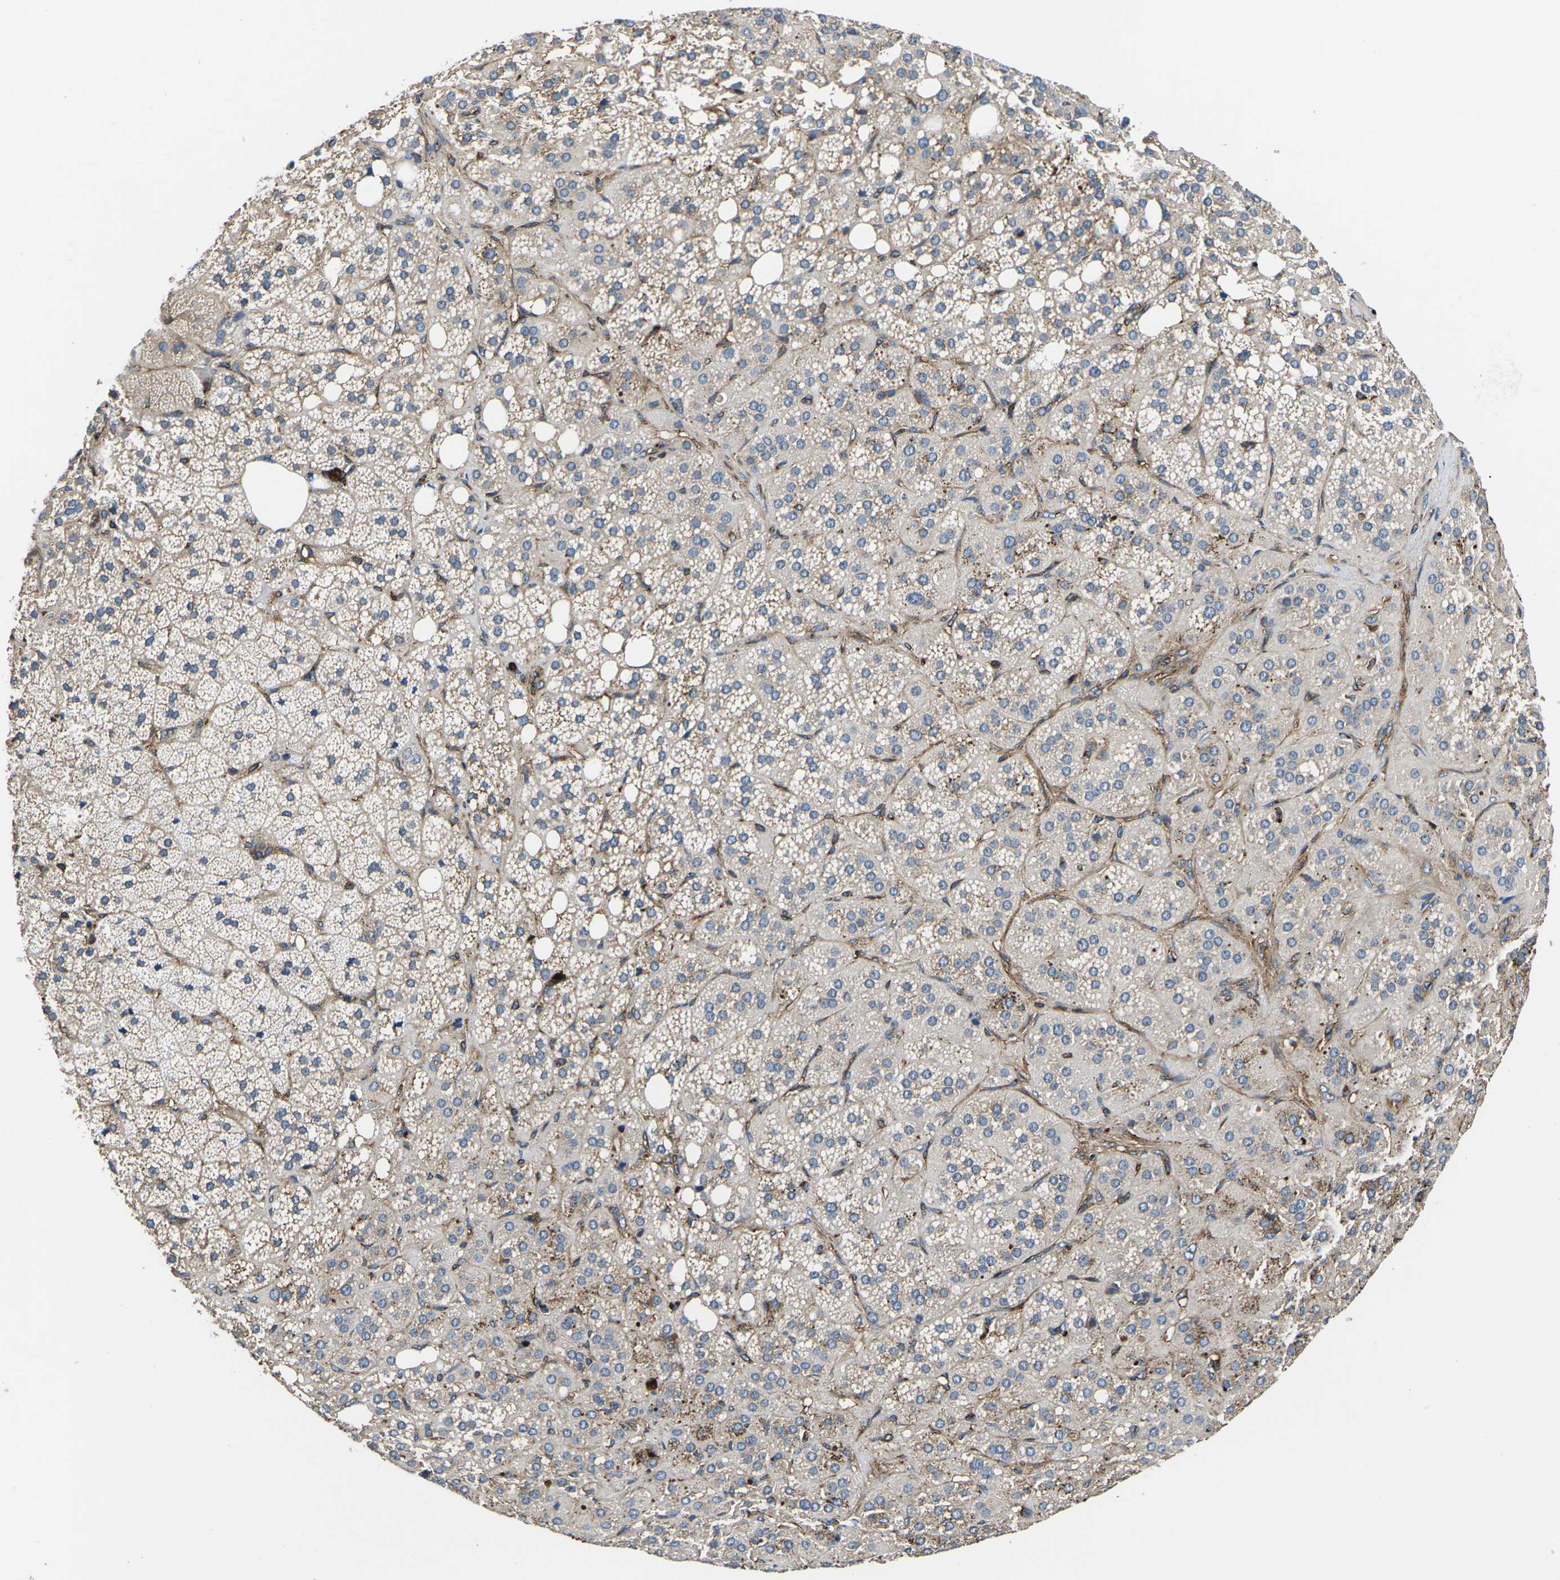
{"staining": {"intensity": "moderate", "quantity": "25%-75%", "location": "cytoplasmic/membranous"}, "tissue": "adrenal gland", "cell_type": "Glandular cells", "image_type": "normal", "snomed": [{"axis": "morphology", "description": "Normal tissue, NOS"}, {"axis": "topography", "description": "Adrenal gland"}], "caption": "Protein staining by immunohistochemistry demonstrates moderate cytoplasmic/membranous staining in about 25%-75% of glandular cells in benign adrenal gland. Using DAB (brown) and hematoxylin (blue) stains, captured at high magnification using brightfield microscopy.", "gene": "KCNJ15", "patient": {"sex": "female", "age": 59}}